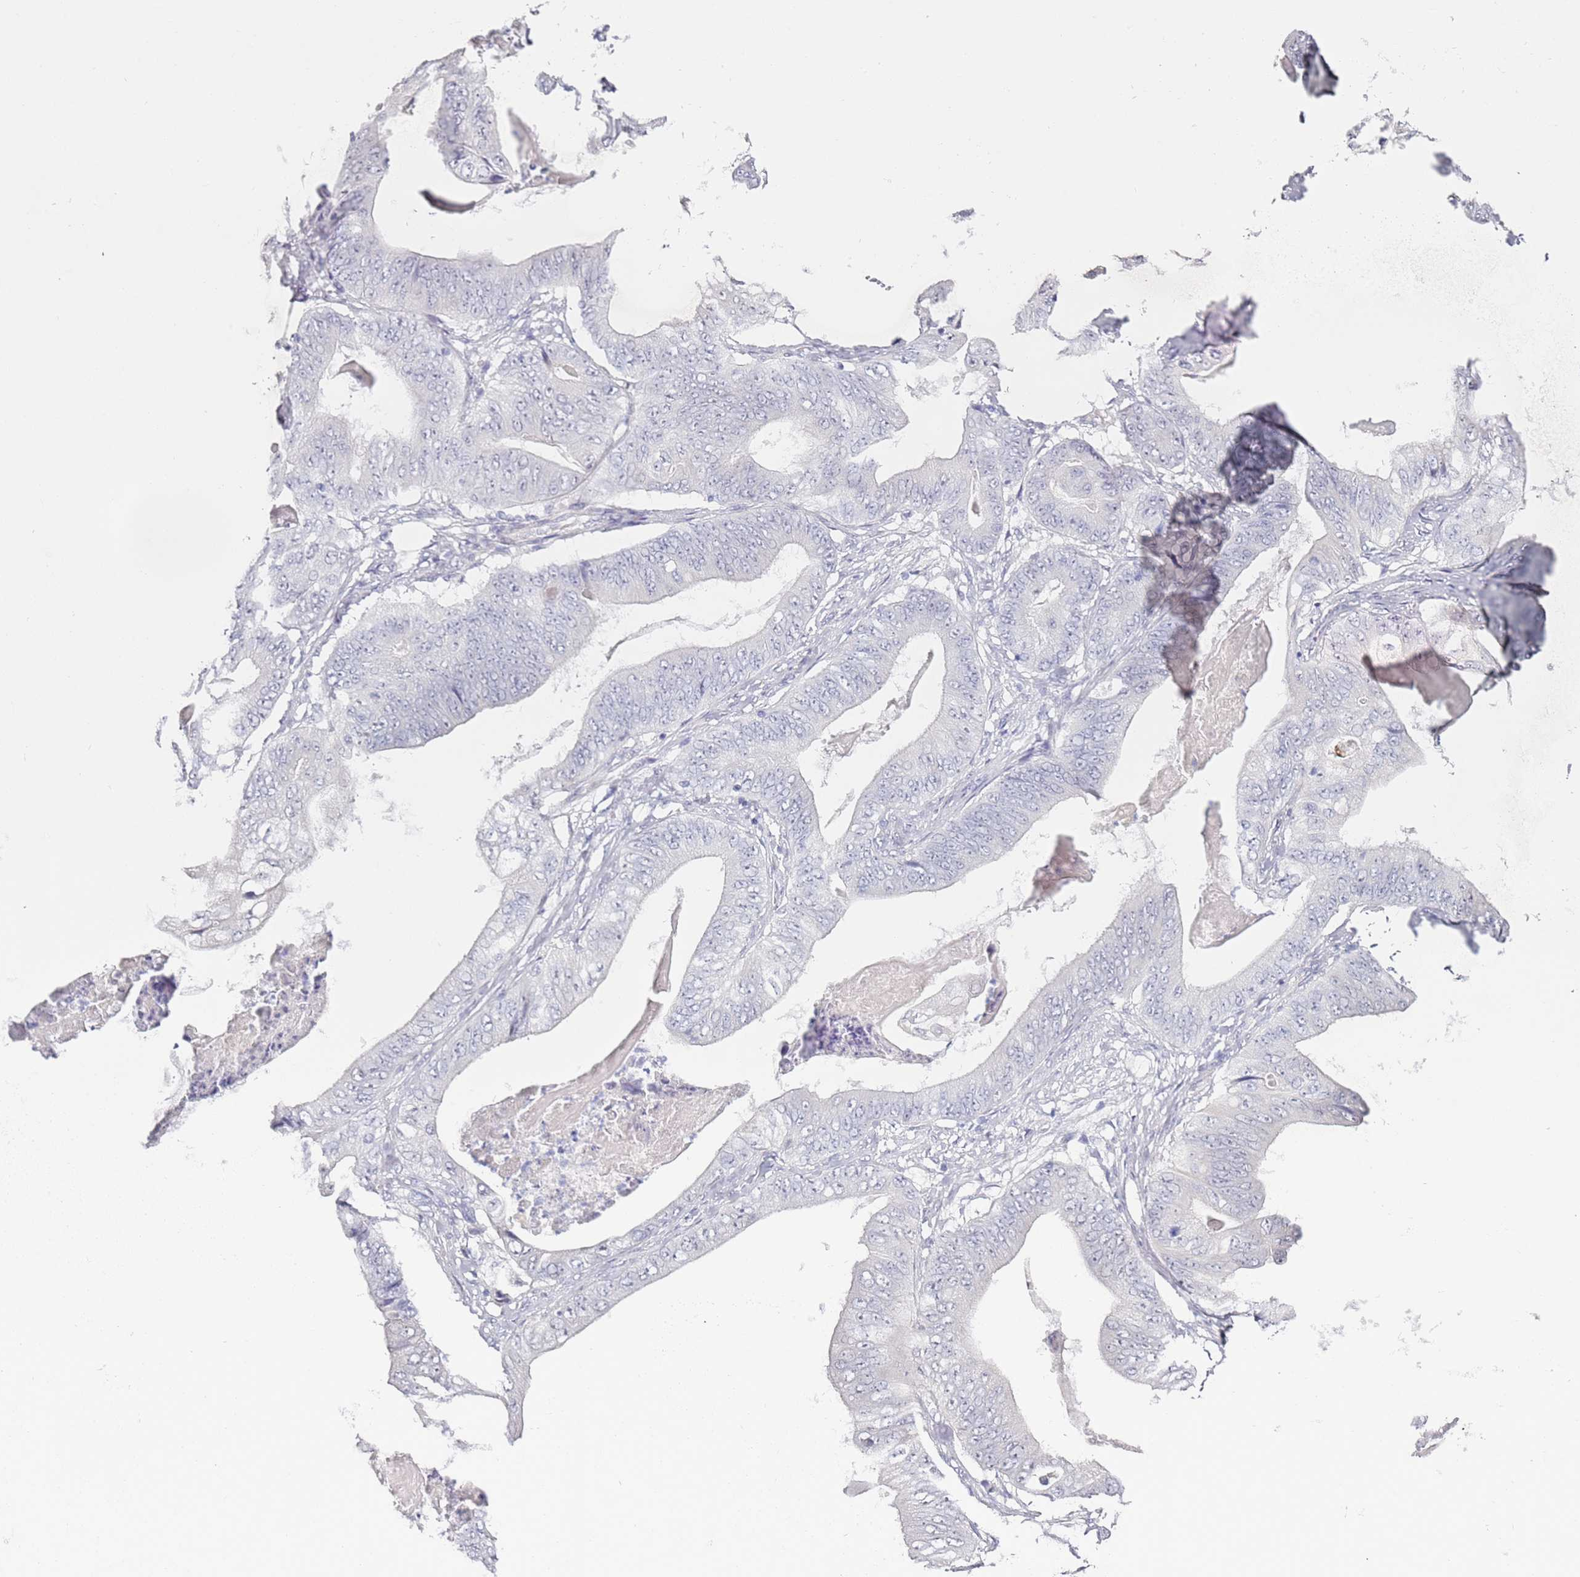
{"staining": {"intensity": "negative", "quantity": "none", "location": "none"}, "tissue": "stomach cancer", "cell_type": "Tumor cells", "image_type": "cancer", "snomed": [{"axis": "morphology", "description": "Adenocarcinoma, NOS"}, {"axis": "topography", "description": "Stomach"}], "caption": "Adenocarcinoma (stomach) stained for a protein using IHC reveals no expression tumor cells.", "gene": "DNAH11", "patient": {"sex": "female", "age": 73}}